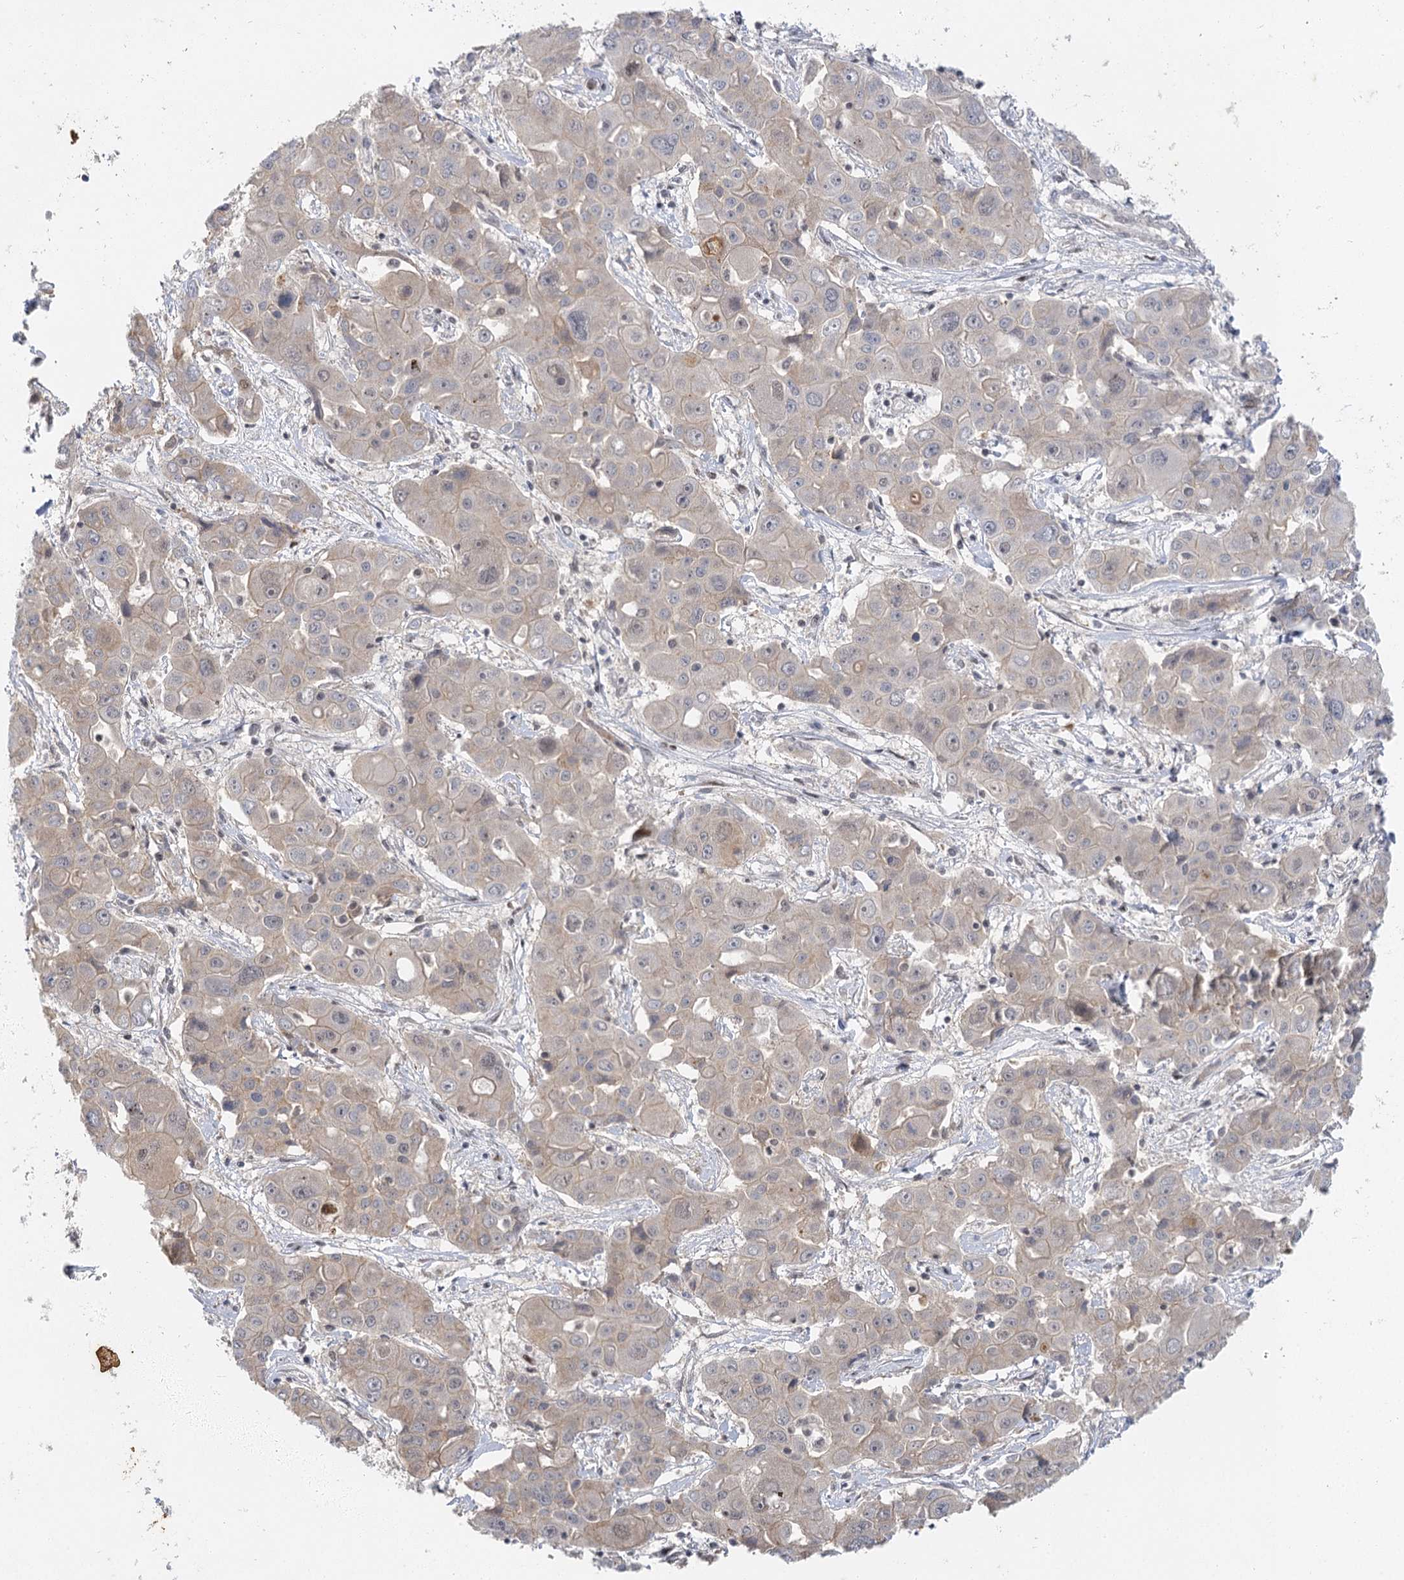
{"staining": {"intensity": "negative", "quantity": "none", "location": "none"}, "tissue": "liver cancer", "cell_type": "Tumor cells", "image_type": "cancer", "snomed": [{"axis": "morphology", "description": "Cholangiocarcinoma"}, {"axis": "topography", "description": "Liver"}], "caption": "Tumor cells show no significant positivity in cholangiocarcinoma (liver).", "gene": "IL11RA", "patient": {"sex": "male", "age": 67}}